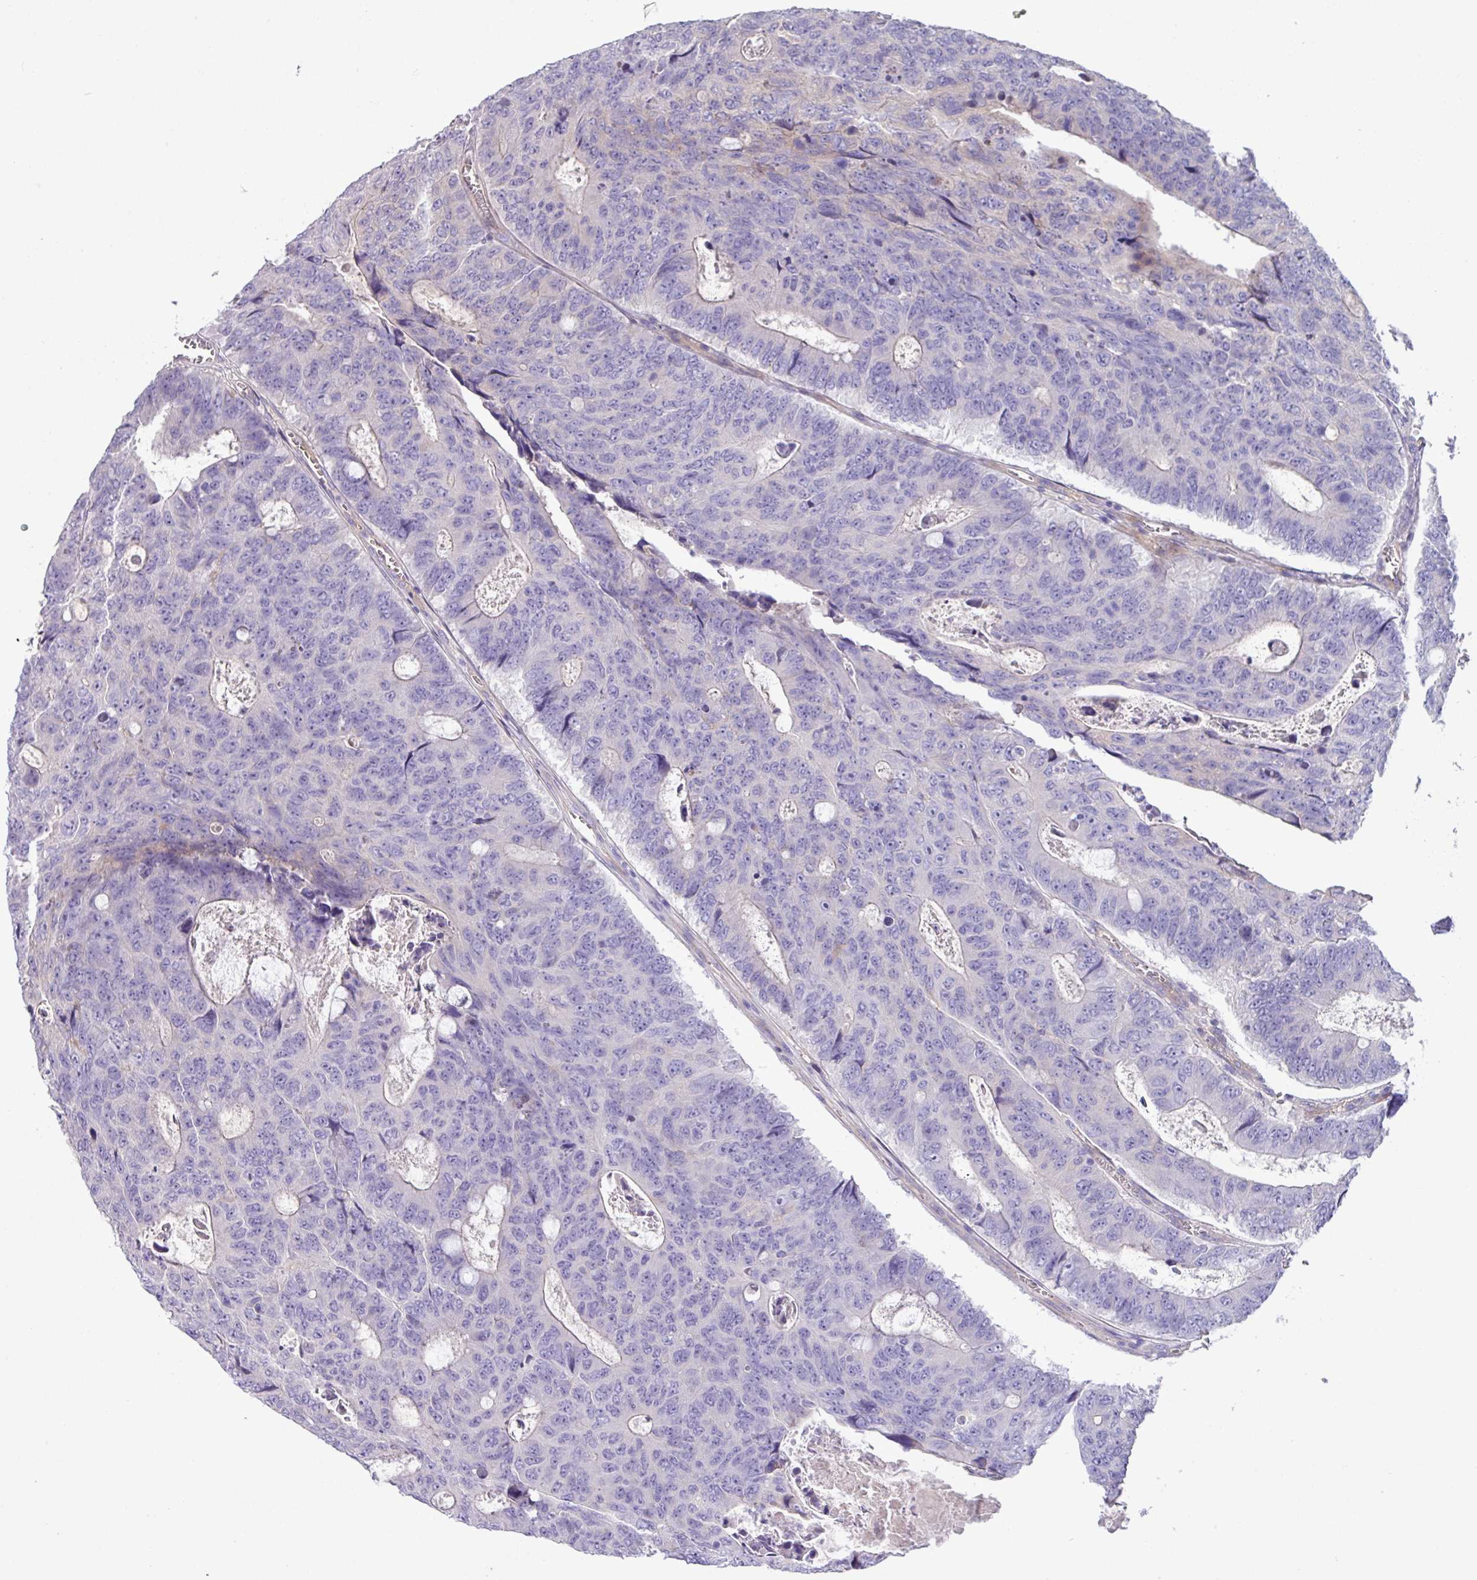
{"staining": {"intensity": "negative", "quantity": "none", "location": "none"}, "tissue": "colorectal cancer", "cell_type": "Tumor cells", "image_type": "cancer", "snomed": [{"axis": "morphology", "description": "Adenocarcinoma, NOS"}, {"axis": "topography", "description": "Colon"}], "caption": "There is no significant staining in tumor cells of colorectal cancer (adenocarcinoma).", "gene": "KIRREL3", "patient": {"sex": "male", "age": 87}}